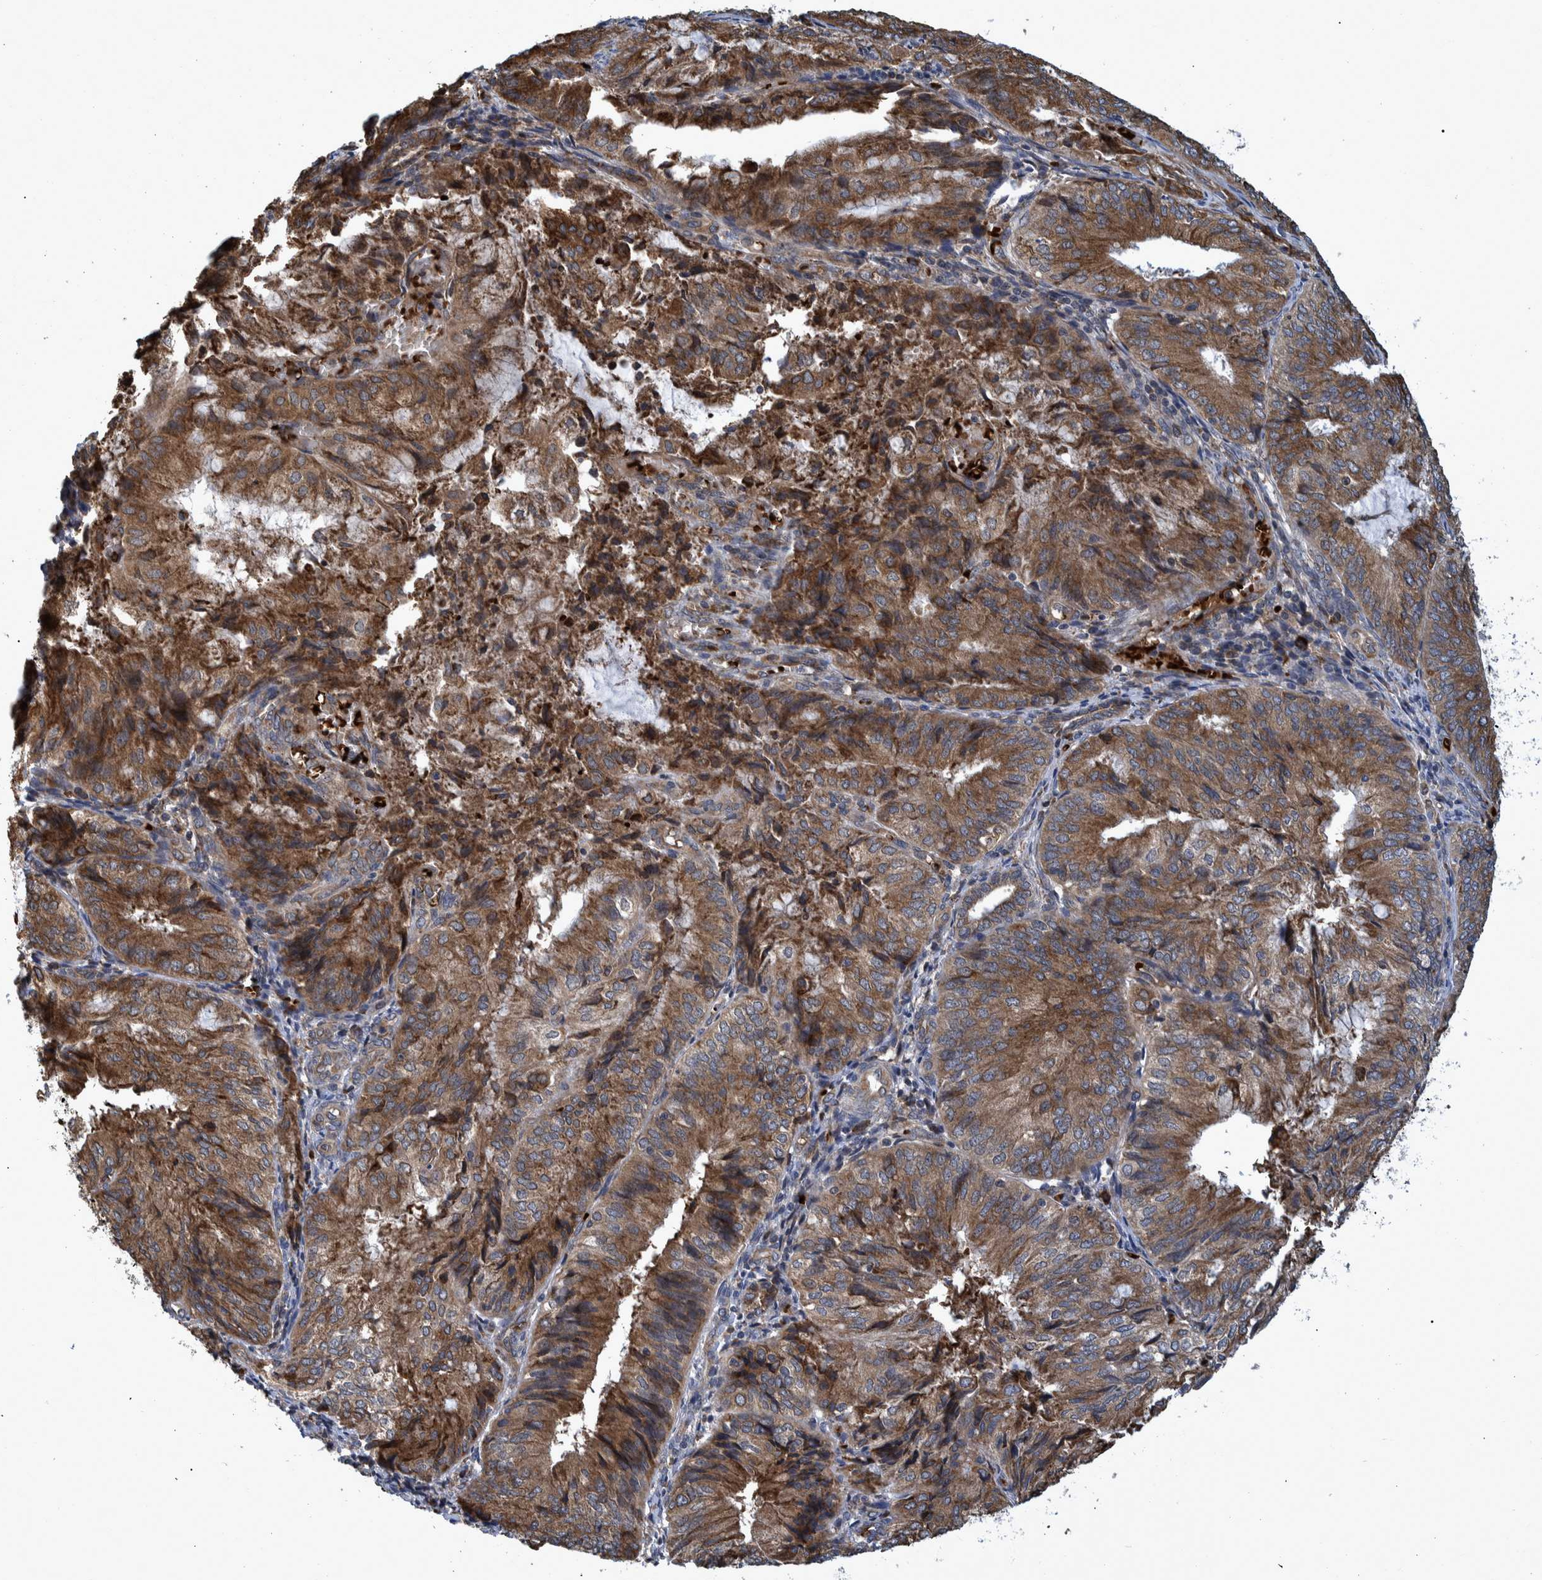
{"staining": {"intensity": "moderate", "quantity": ">75%", "location": "cytoplasmic/membranous"}, "tissue": "endometrial cancer", "cell_type": "Tumor cells", "image_type": "cancer", "snomed": [{"axis": "morphology", "description": "Adenocarcinoma, NOS"}, {"axis": "topography", "description": "Endometrium"}], "caption": "High-power microscopy captured an IHC image of endometrial cancer, revealing moderate cytoplasmic/membranous staining in approximately >75% of tumor cells.", "gene": "SPAG5", "patient": {"sex": "female", "age": 81}}